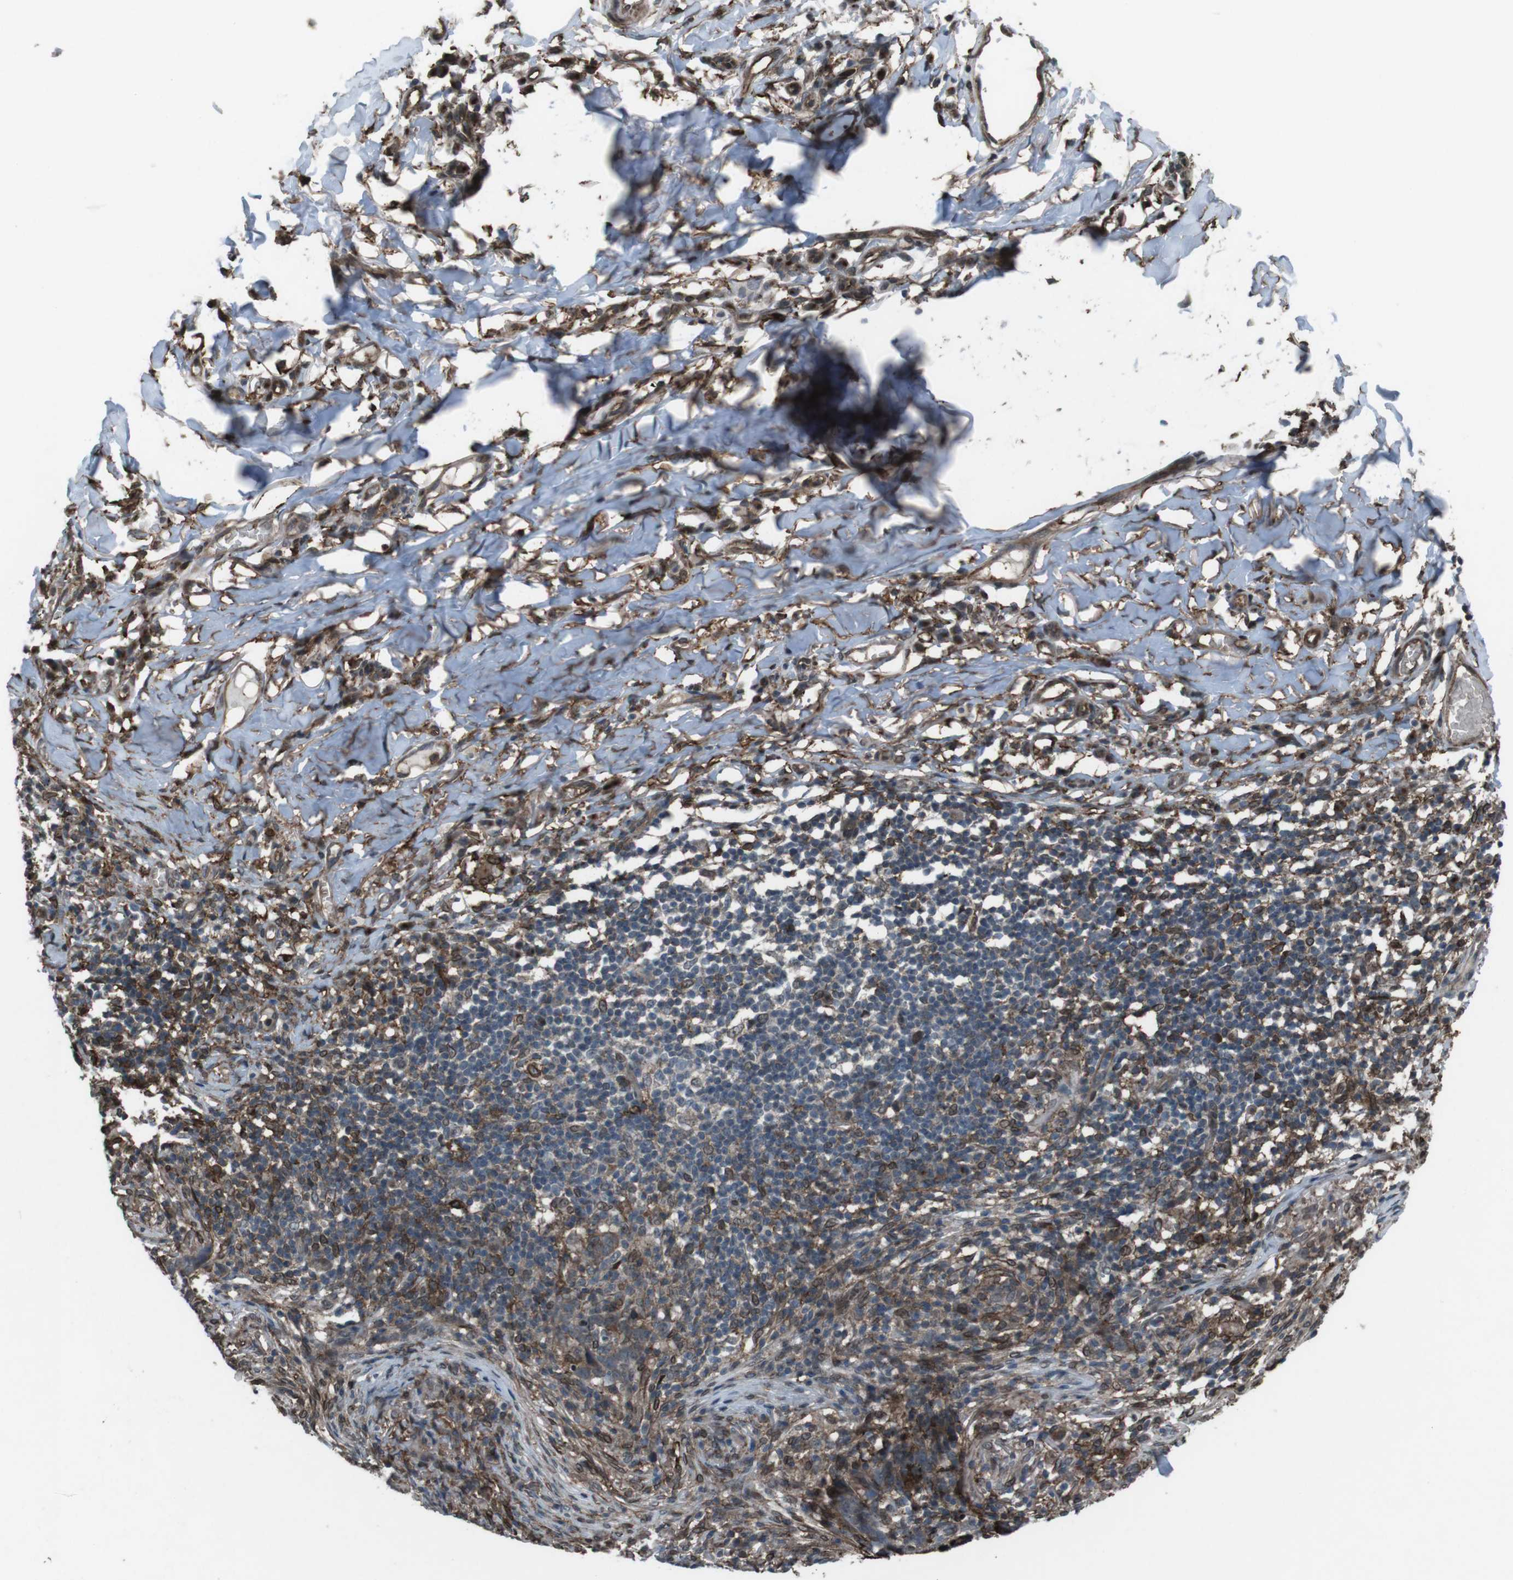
{"staining": {"intensity": "moderate", "quantity": "25%-75%", "location": "cytoplasmic/membranous"}, "tissue": "skin cancer", "cell_type": "Tumor cells", "image_type": "cancer", "snomed": [{"axis": "morphology", "description": "Basal cell carcinoma"}, {"axis": "topography", "description": "Skin"}], "caption": "Tumor cells exhibit medium levels of moderate cytoplasmic/membranous expression in about 25%-75% of cells in skin basal cell carcinoma. Using DAB (brown) and hematoxylin (blue) stains, captured at high magnification using brightfield microscopy.", "gene": "GDF10", "patient": {"sex": "male", "age": 85}}